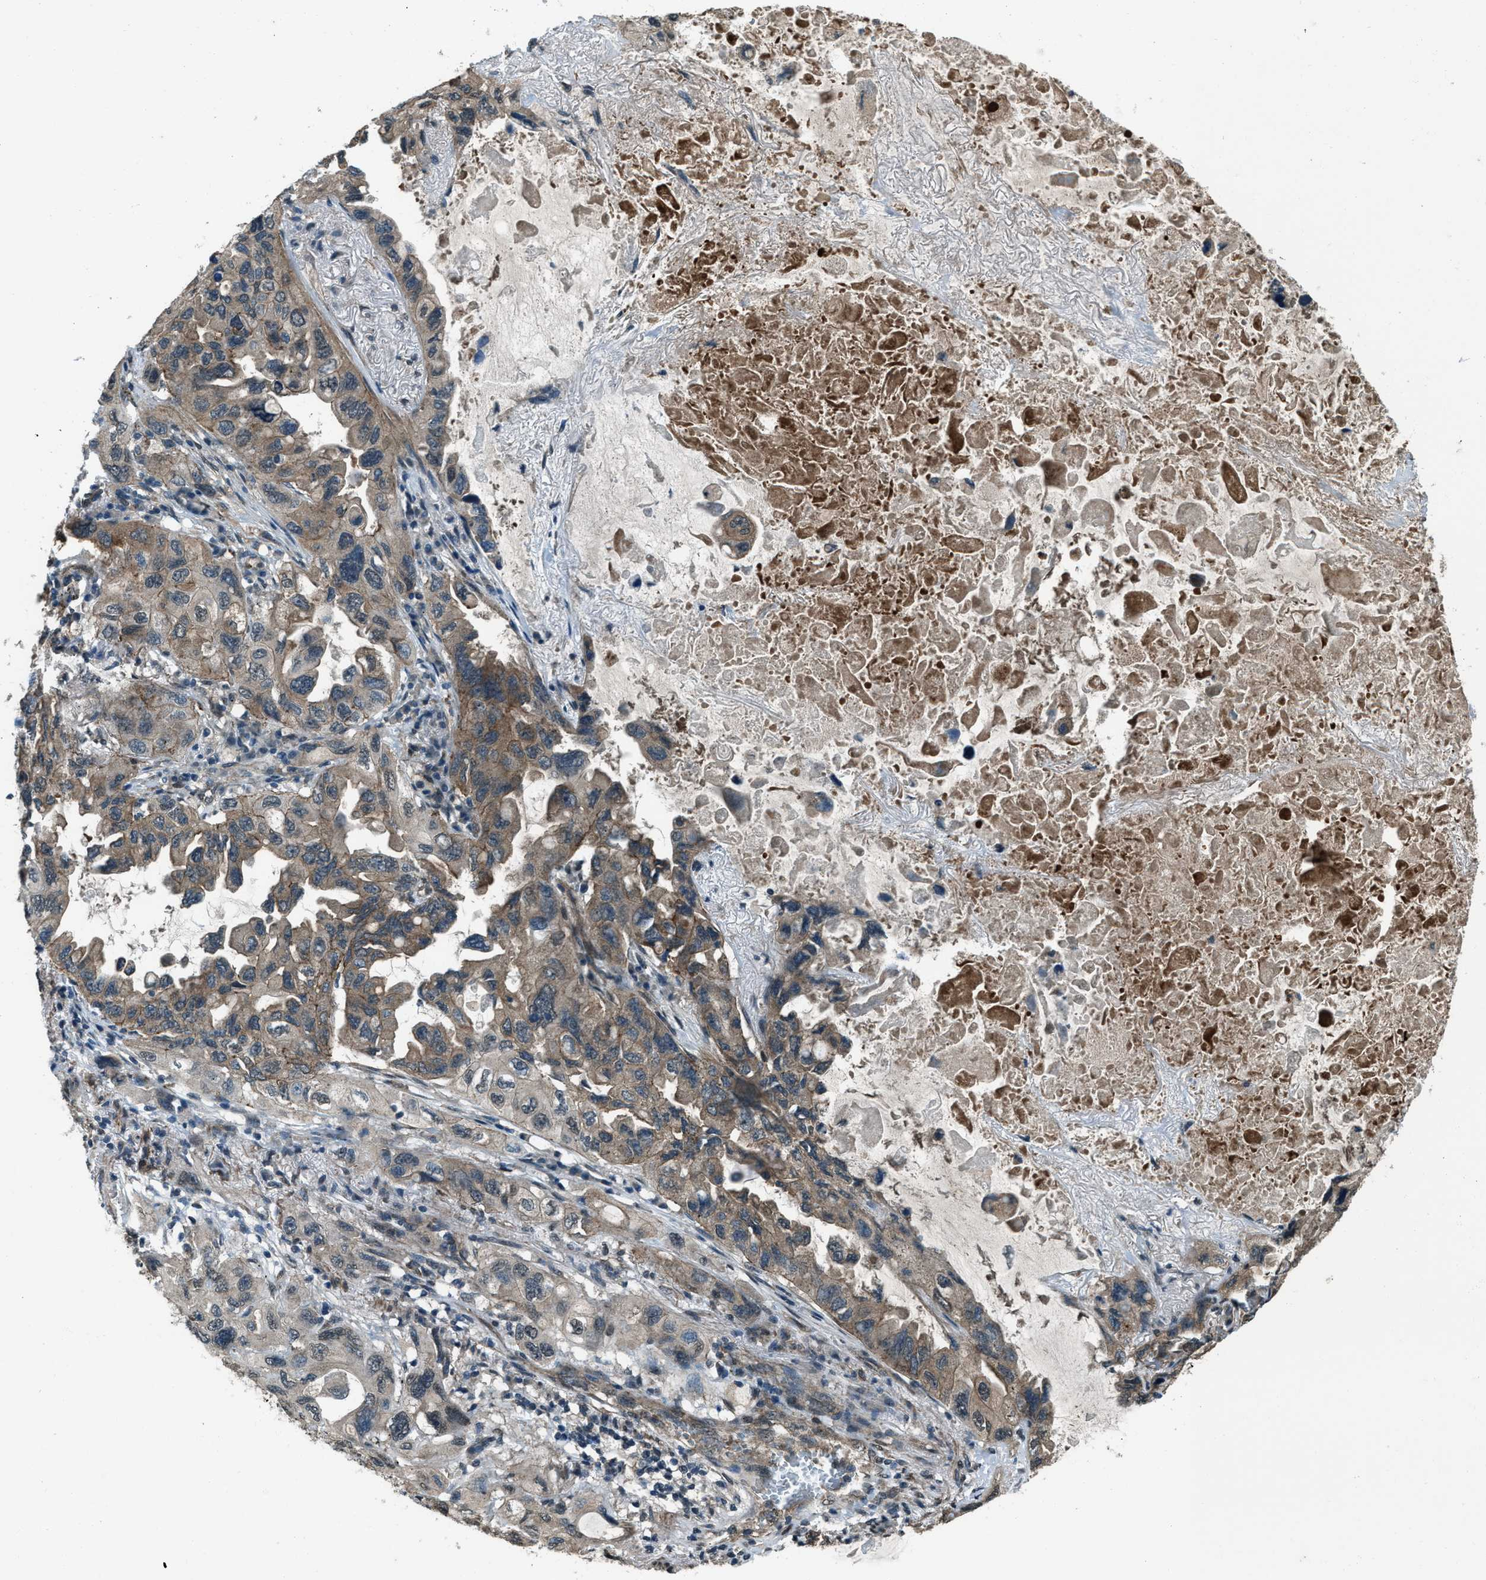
{"staining": {"intensity": "moderate", "quantity": ">75%", "location": "cytoplasmic/membranous"}, "tissue": "lung cancer", "cell_type": "Tumor cells", "image_type": "cancer", "snomed": [{"axis": "morphology", "description": "Squamous cell carcinoma, NOS"}, {"axis": "topography", "description": "Lung"}], "caption": "A brown stain labels moderate cytoplasmic/membranous expression of a protein in lung squamous cell carcinoma tumor cells. (Stains: DAB in brown, nuclei in blue, Microscopy: brightfield microscopy at high magnification).", "gene": "SVIL", "patient": {"sex": "female", "age": 73}}